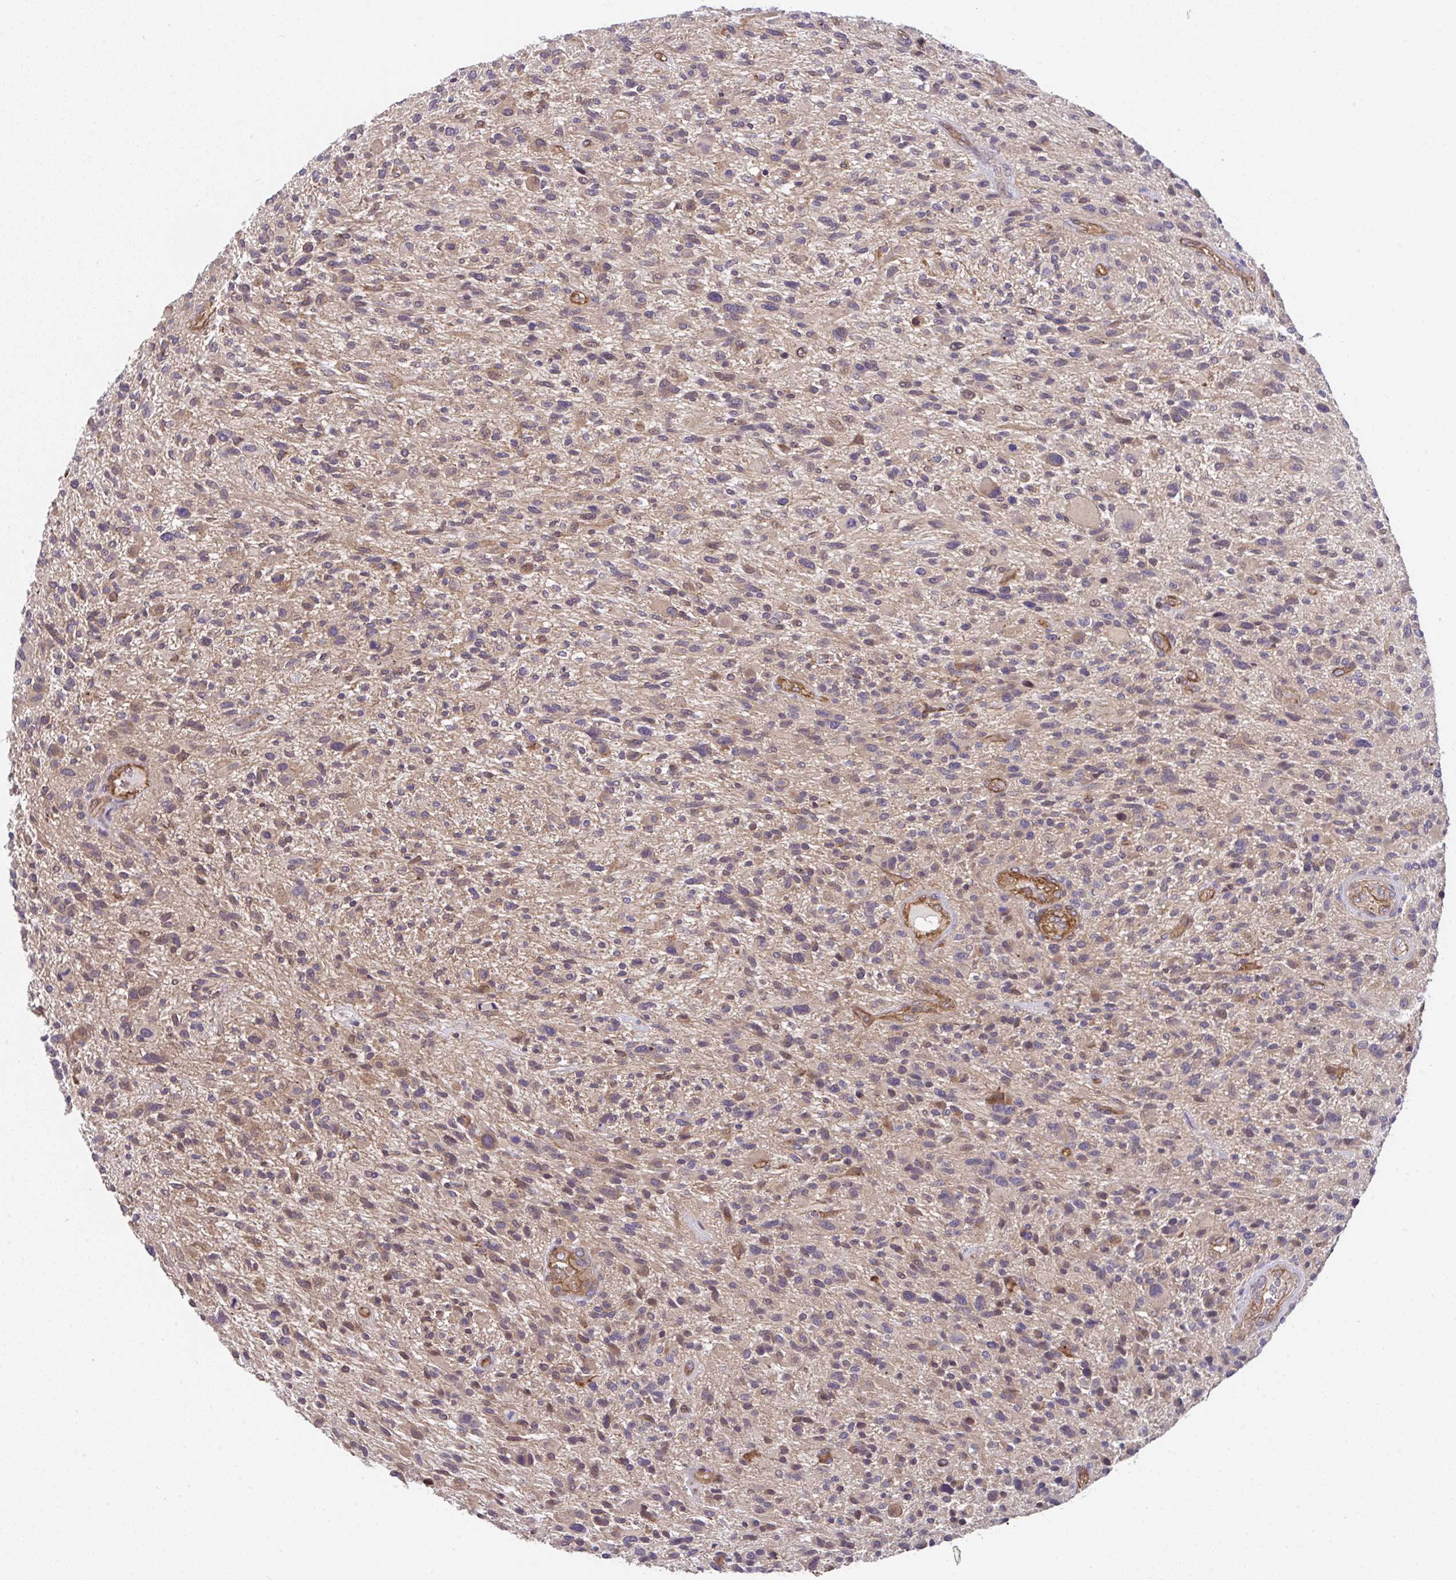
{"staining": {"intensity": "moderate", "quantity": "<25%", "location": "cytoplasmic/membranous"}, "tissue": "glioma", "cell_type": "Tumor cells", "image_type": "cancer", "snomed": [{"axis": "morphology", "description": "Glioma, malignant, High grade"}, {"axis": "topography", "description": "Brain"}], "caption": "Protein expression analysis of human malignant glioma (high-grade) reveals moderate cytoplasmic/membranous expression in about <25% of tumor cells.", "gene": "ZNF696", "patient": {"sex": "male", "age": 47}}